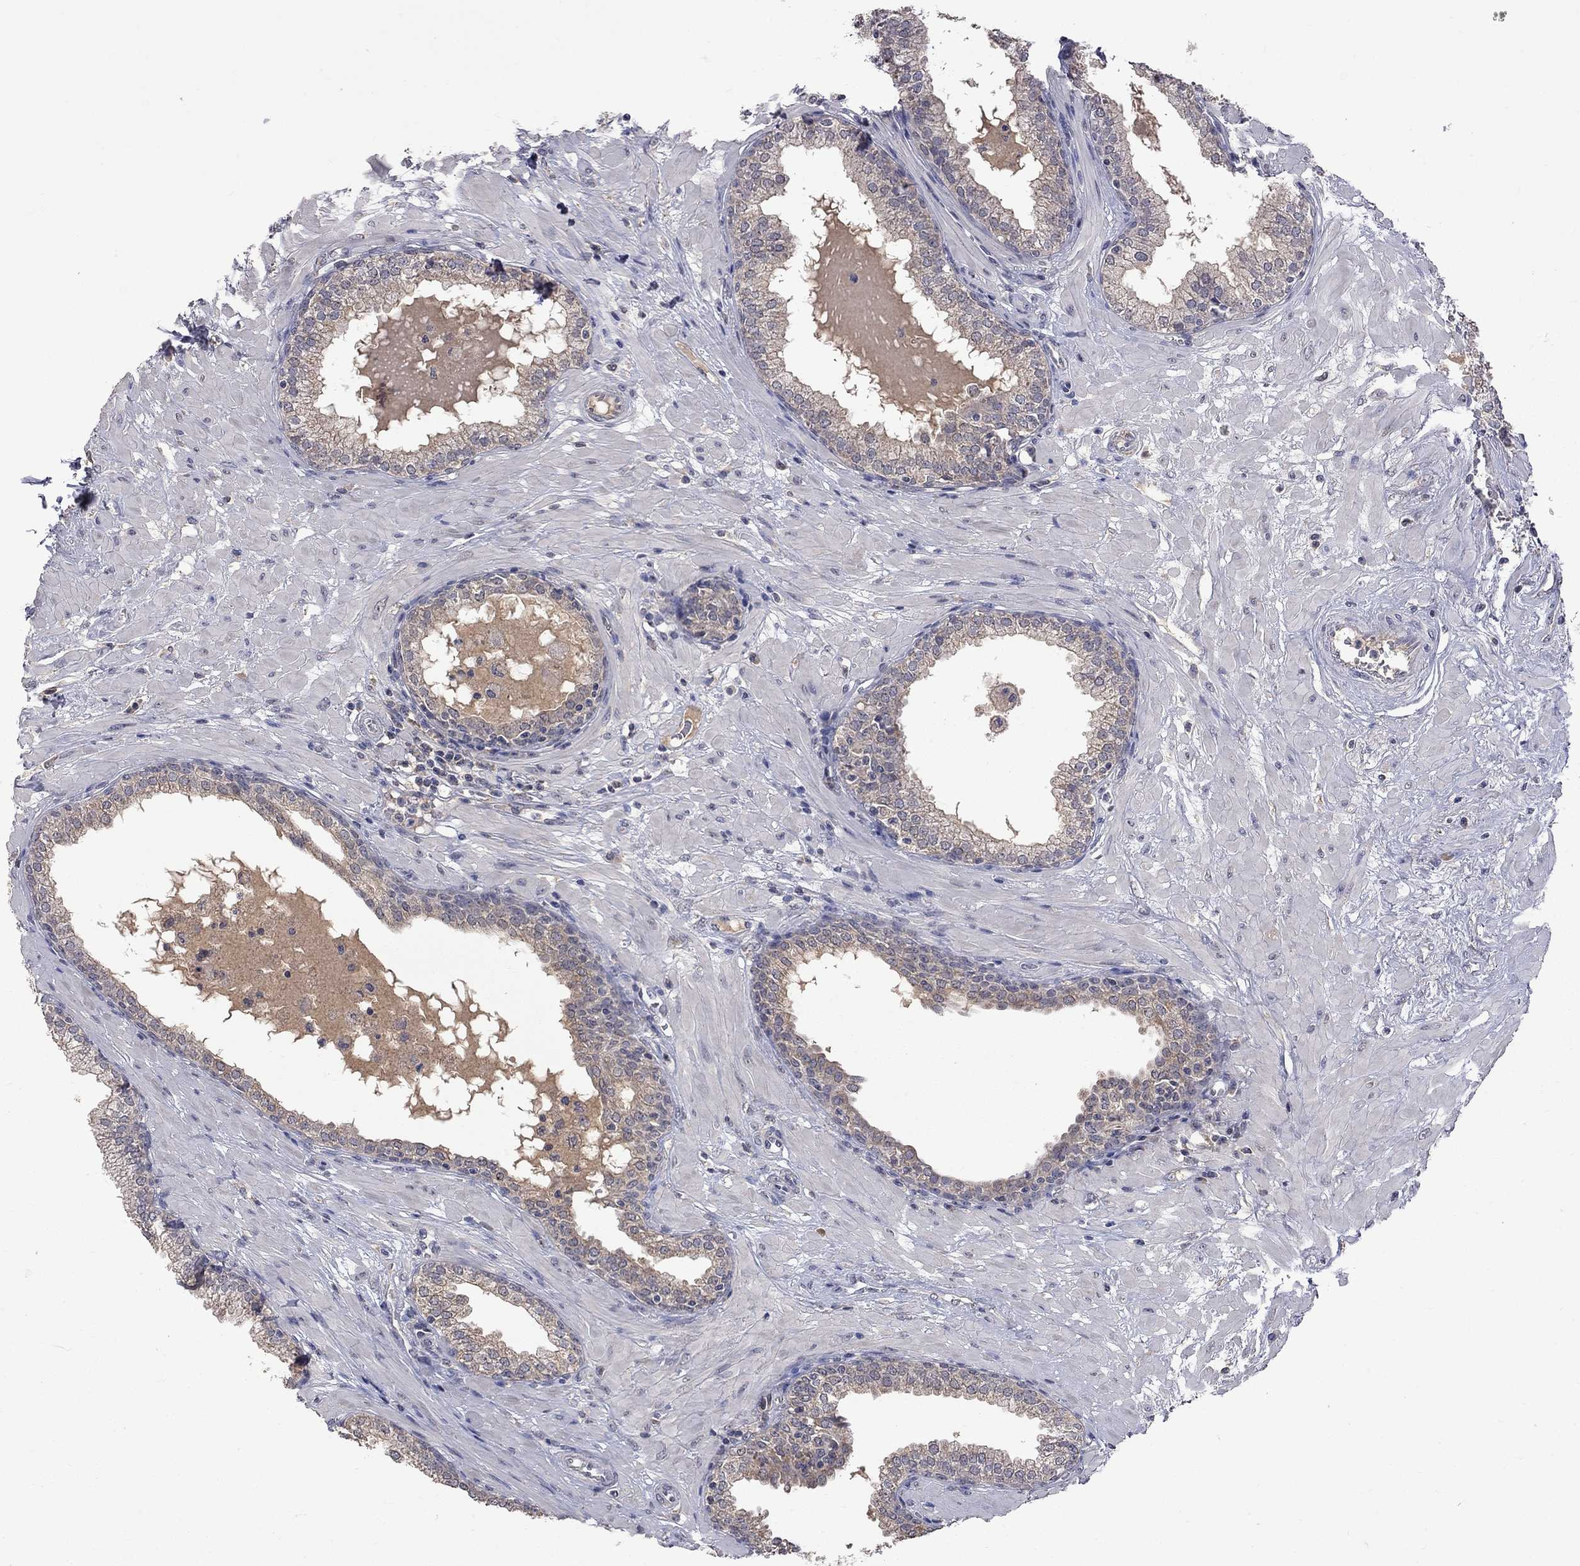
{"staining": {"intensity": "moderate", "quantity": "25%-75%", "location": "cytoplasmic/membranous"}, "tissue": "prostate", "cell_type": "Glandular cells", "image_type": "normal", "snomed": [{"axis": "morphology", "description": "Normal tissue, NOS"}, {"axis": "topography", "description": "Prostate"}], "caption": "Glandular cells exhibit medium levels of moderate cytoplasmic/membranous staining in approximately 25%-75% of cells in benign prostate. (DAB (3,3'-diaminobenzidine) IHC with brightfield microscopy, high magnification).", "gene": "HTR6", "patient": {"sex": "male", "age": 64}}